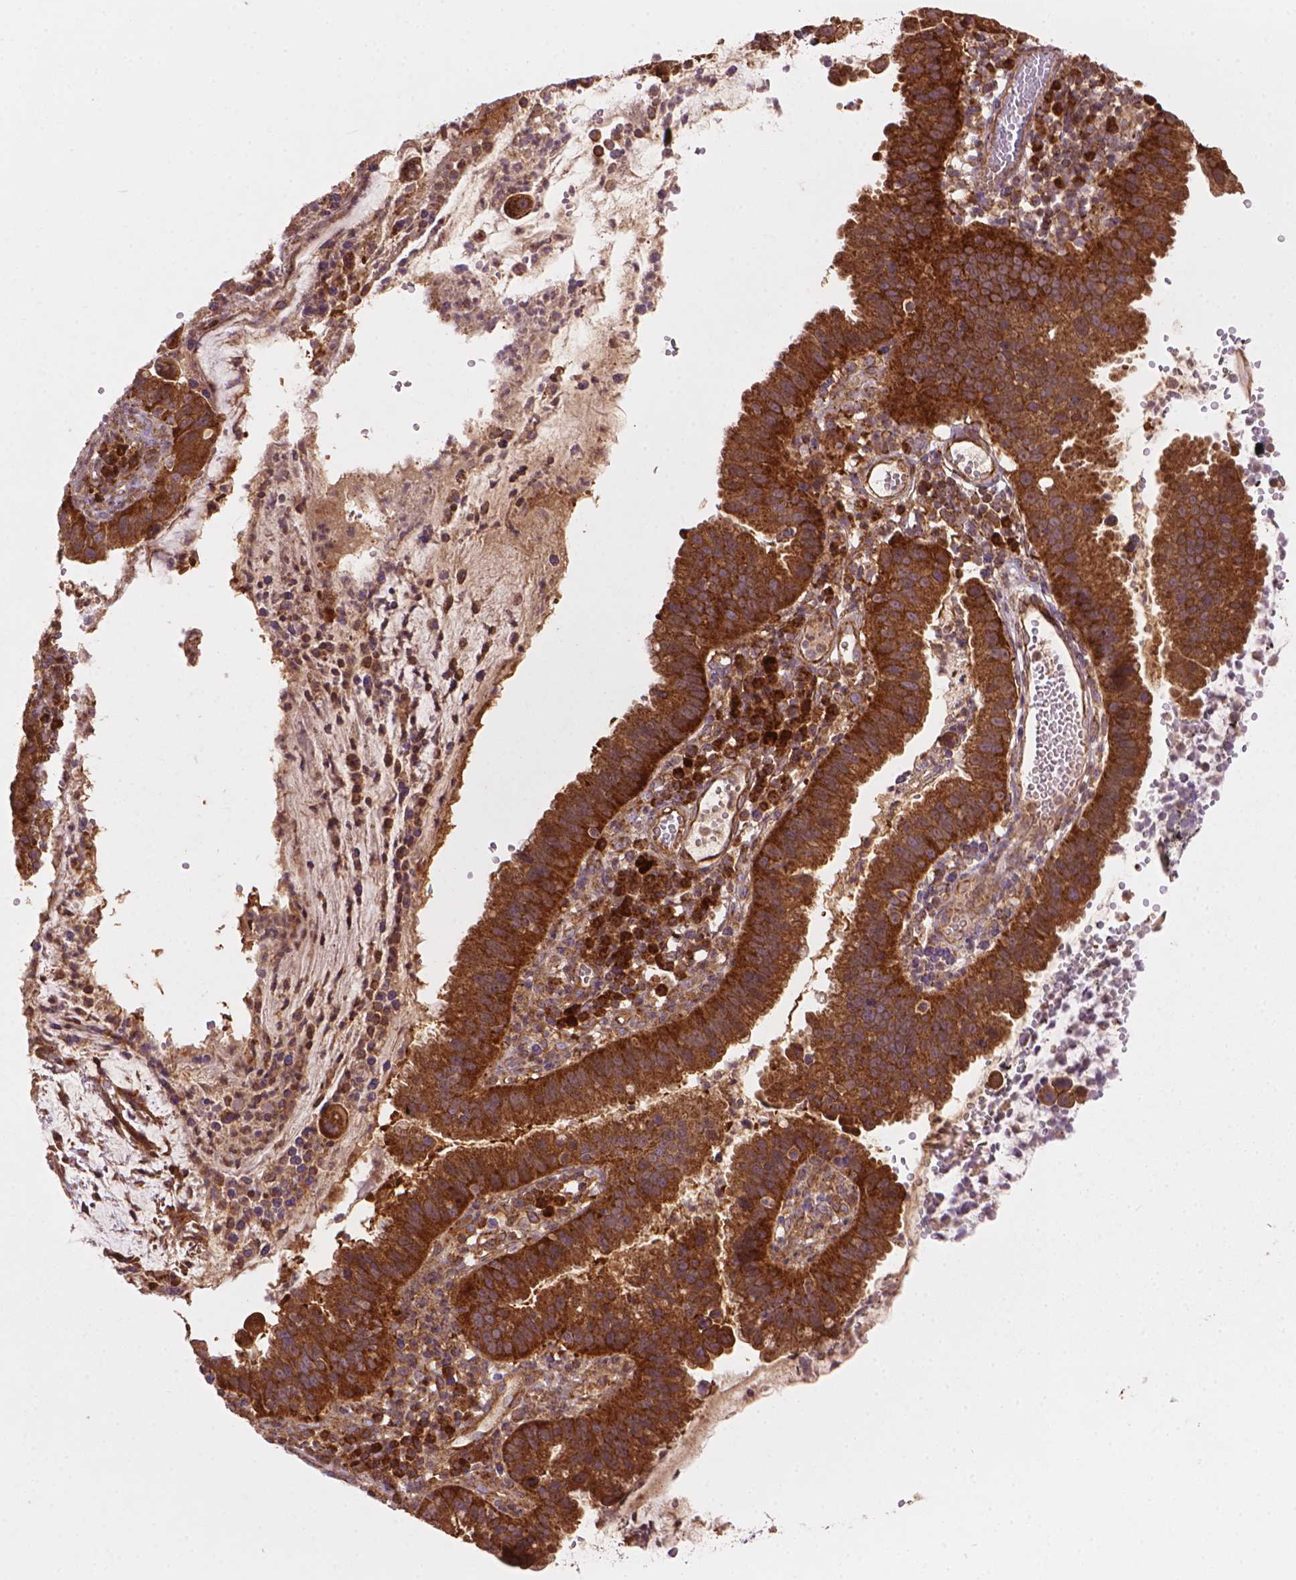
{"staining": {"intensity": "strong", "quantity": ">75%", "location": "cytoplasmic/membranous"}, "tissue": "cervical cancer", "cell_type": "Tumor cells", "image_type": "cancer", "snomed": [{"axis": "morphology", "description": "Adenocarcinoma, NOS"}, {"axis": "topography", "description": "Cervix"}], "caption": "Adenocarcinoma (cervical) stained with a brown dye displays strong cytoplasmic/membranous positive staining in about >75% of tumor cells.", "gene": "VARS2", "patient": {"sex": "female", "age": 34}}